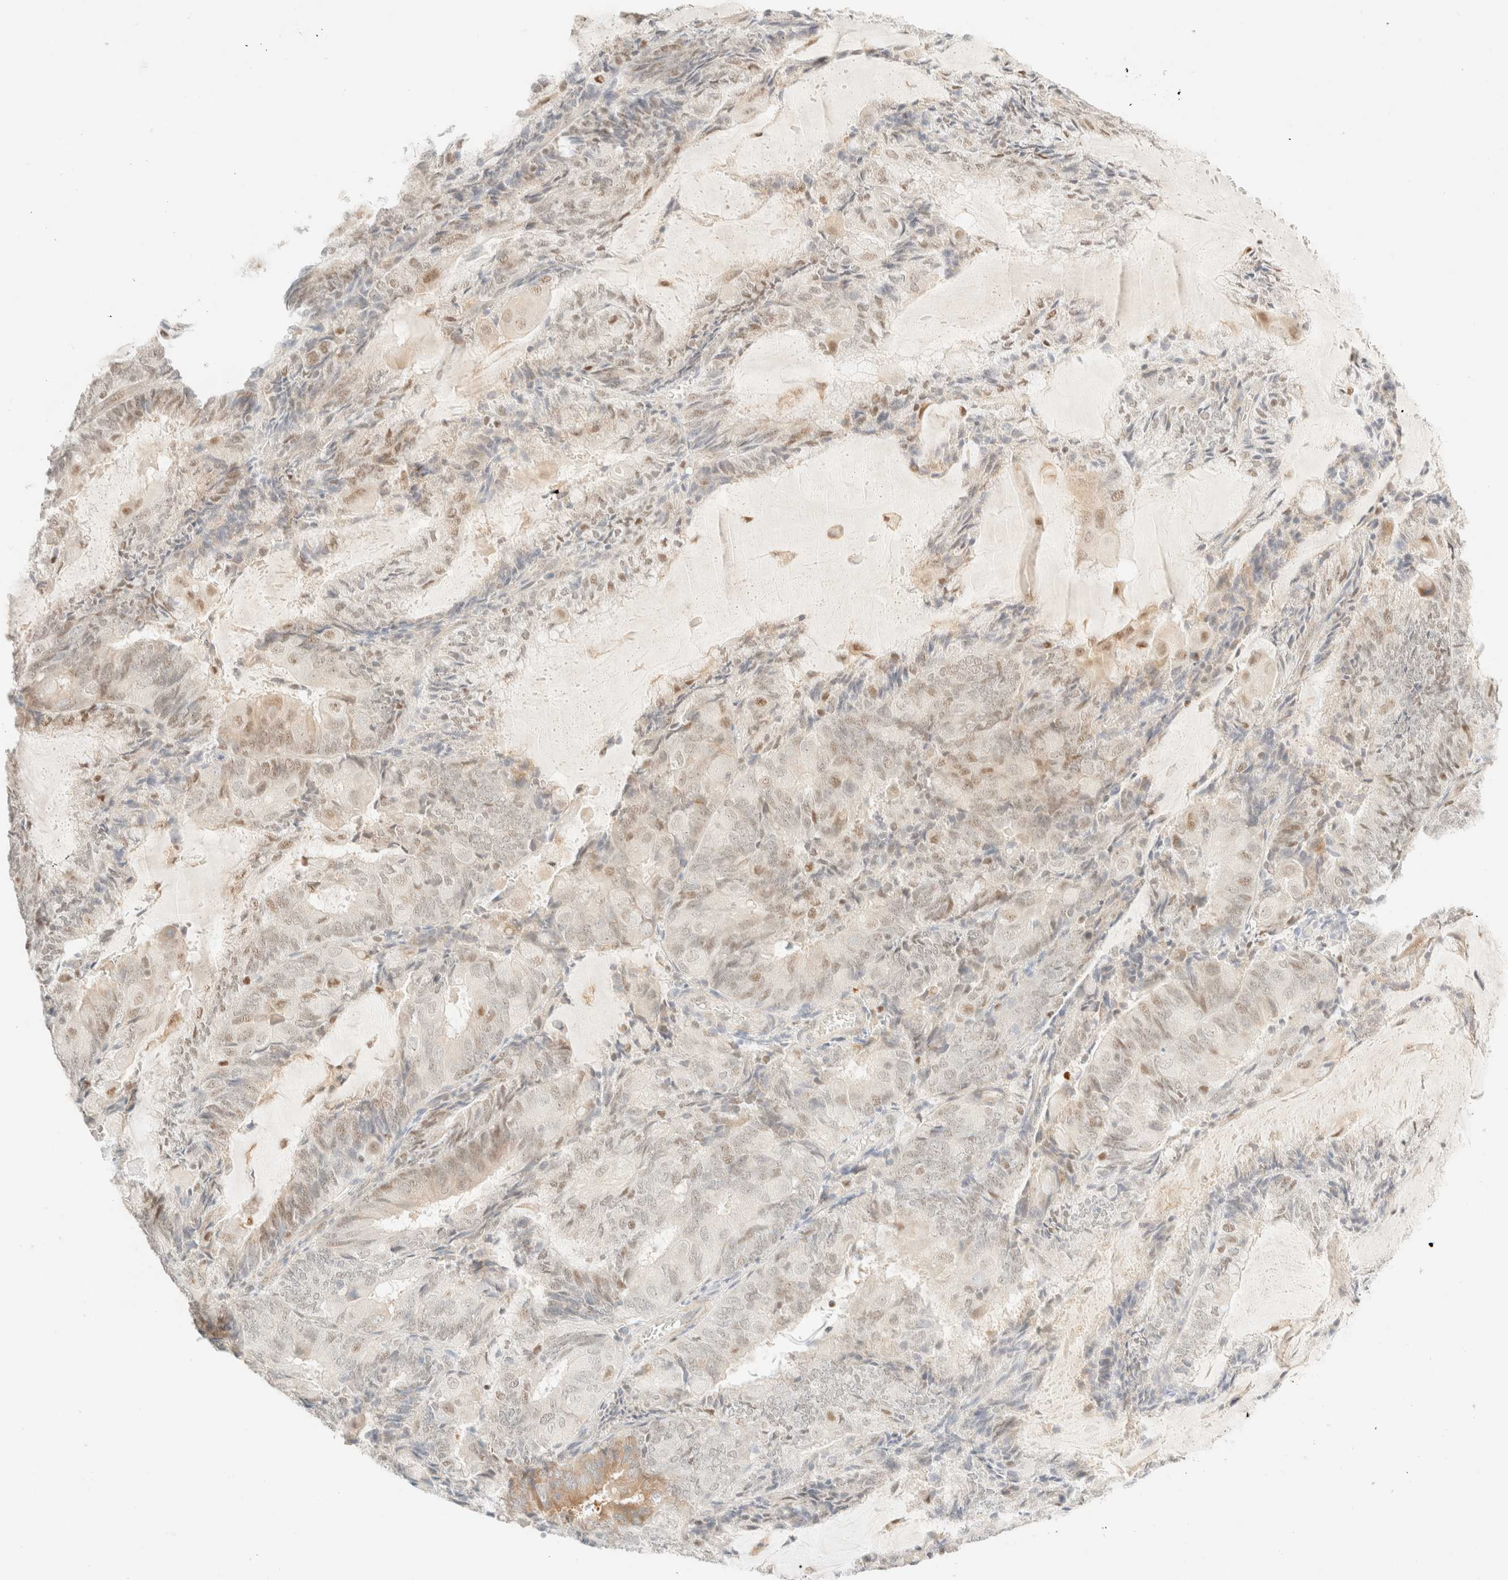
{"staining": {"intensity": "weak", "quantity": ">75%", "location": "nuclear"}, "tissue": "endometrial cancer", "cell_type": "Tumor cells", "image_type": "cancer", "snomed": [{"axis": "morphology", "description": "Adenocarcinoma, NOS"}, {"axis": "topography", "description": "Endometrium"}], "caption": "Protein staining of endometrial cancer (adenocarcinoma) tissue reveals weak nuclear positivity in approximately >75% of tumor cells.", "gene": "TSR1", "patient": {"sex": "female", "age": 81}}